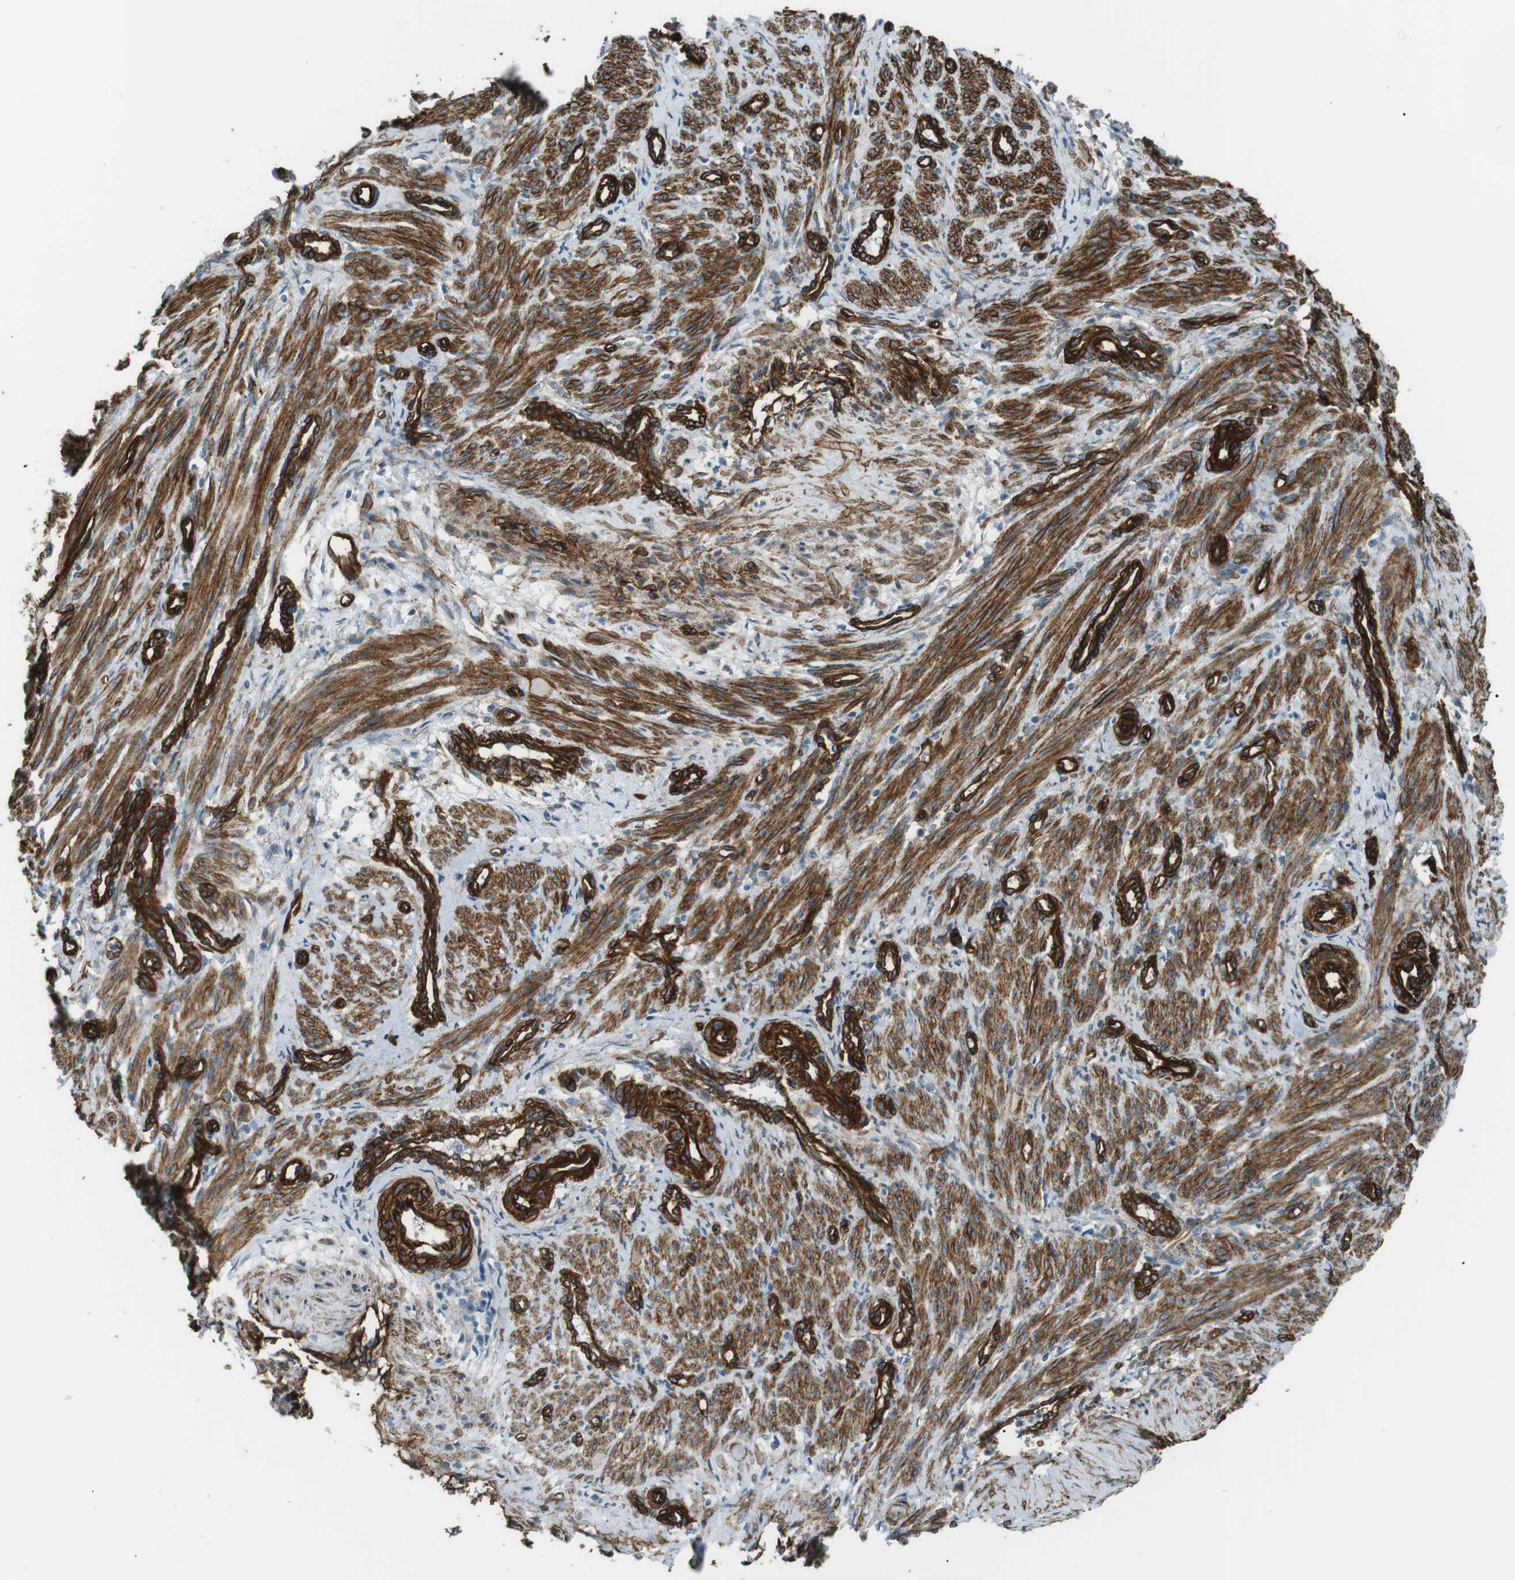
{"staining": {"intensity": "strong", "quantity": ">75%", "location": "cytoplasmic/membranous"}, "tissue": "smooth muscle", "cell_type": "Smooth muscle cells", "image_type": "normal", "snomed": [{"axis": "morphology", "description": "Normal tissue, NOS"}, {"axis": "topography", "description": "Endometrium"}], "caption": "The image demonstrates staining of normal smooth muscle, revealing strong cytoplasmic/membranous protein positivity (brown color) within smooth muscle cells.", "gene": "ODR4", "patient": {"sex": "female", "age": 33}}